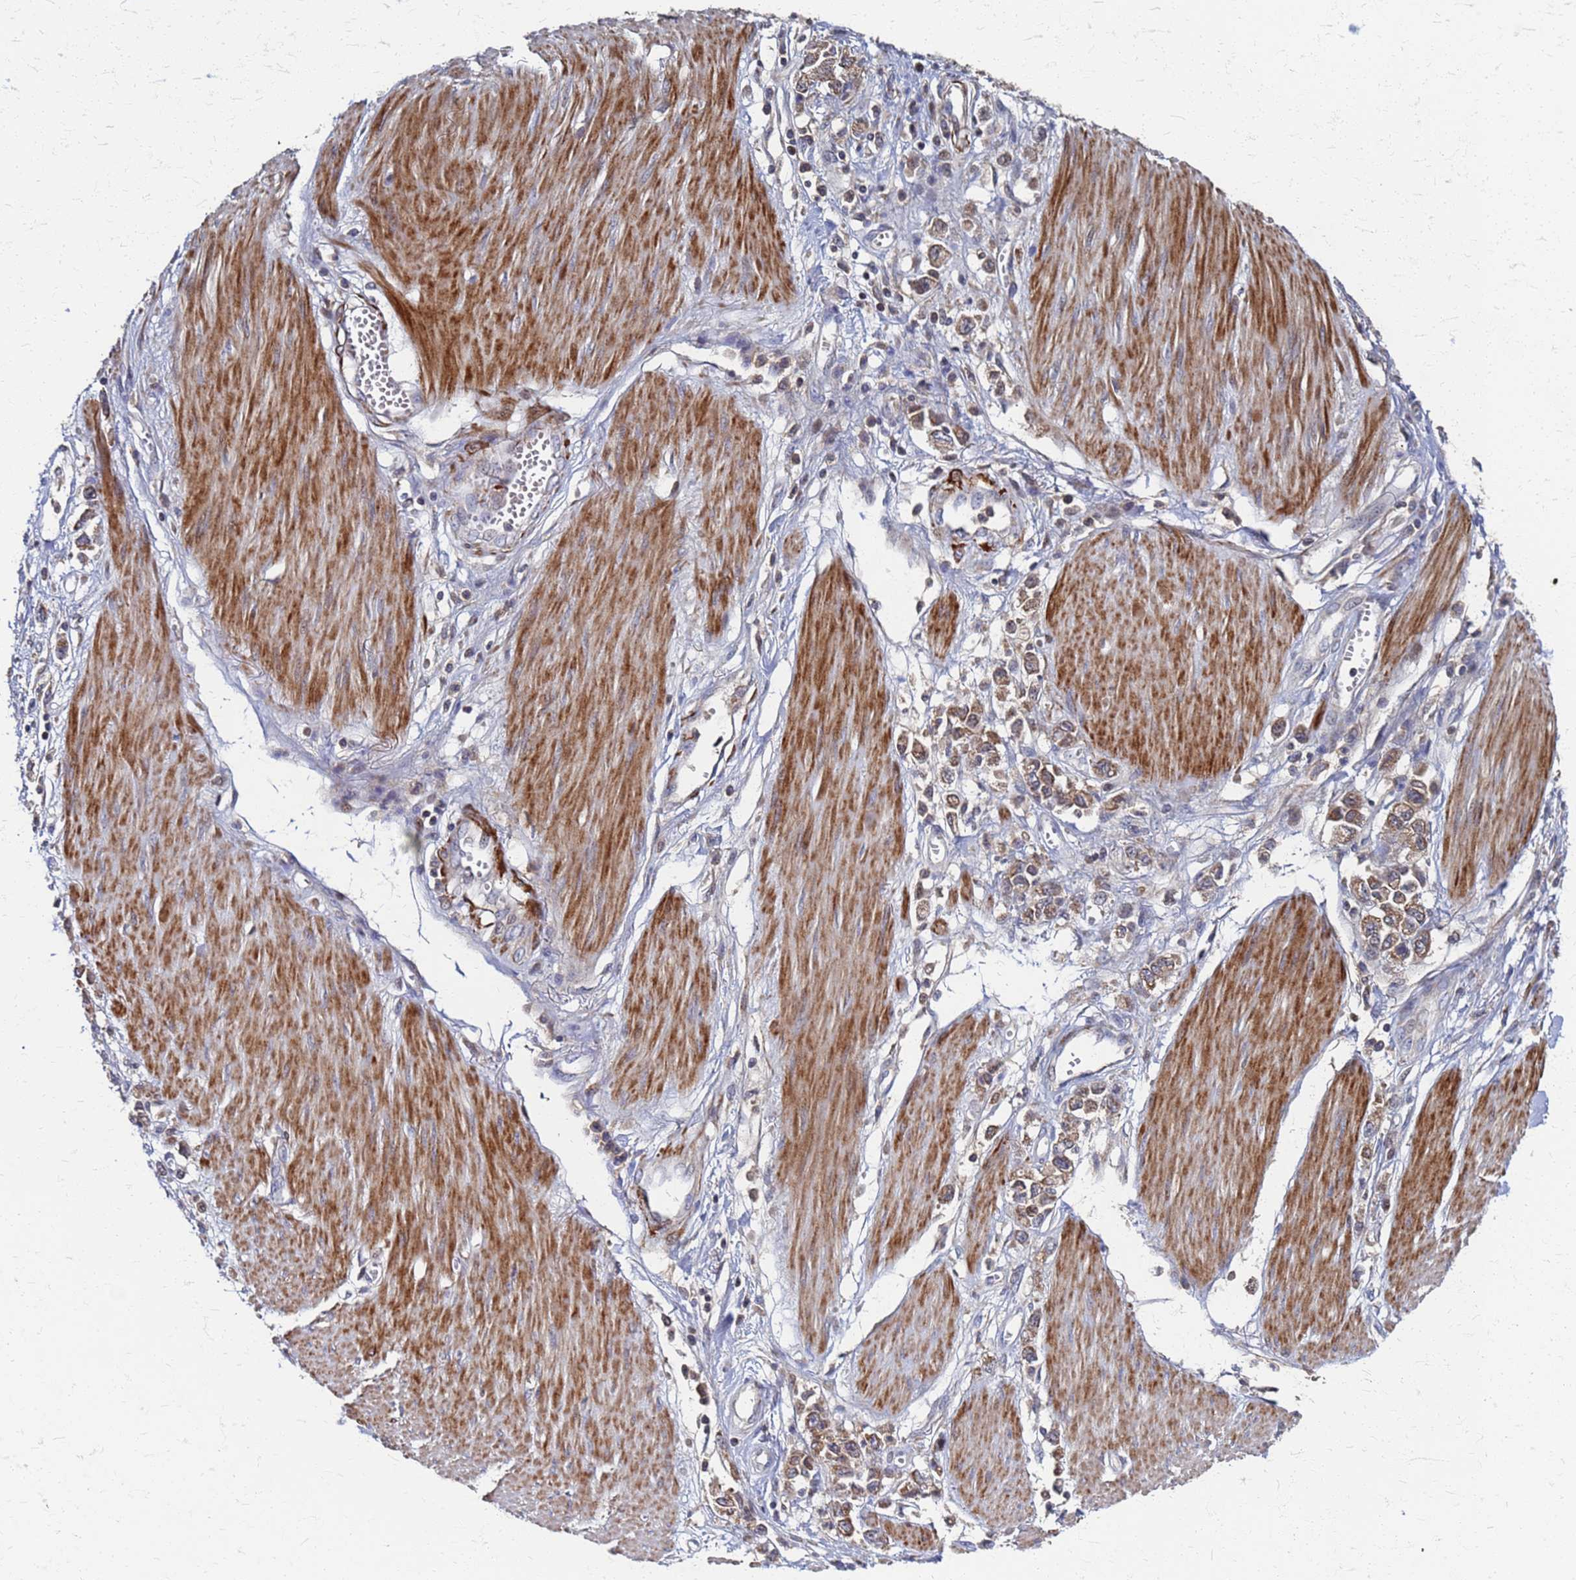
{"staining": {"intensity": "moderate", "quantity": ">75%", "location": "cytoplasmic/membranous"}, "tissue": "stomach cancer", "cell_type": "Tumor cells", "image_type": "cancer", "snomed": [{"axis": "morphology", "description": "Adenocarcinoma, NOS"}, {"axis": "topography", "description": "Stomach"}], "caption": "High-power microscopy captured an immunohistochemistry micrograph of stomach cancer (adenocarcinoma), revealing moderate cytoplasmic/membranous staining in approximately >75% of tumor cells.", "gene": "ATPAF1", "patient": {"sex": "female", "age": 76}}